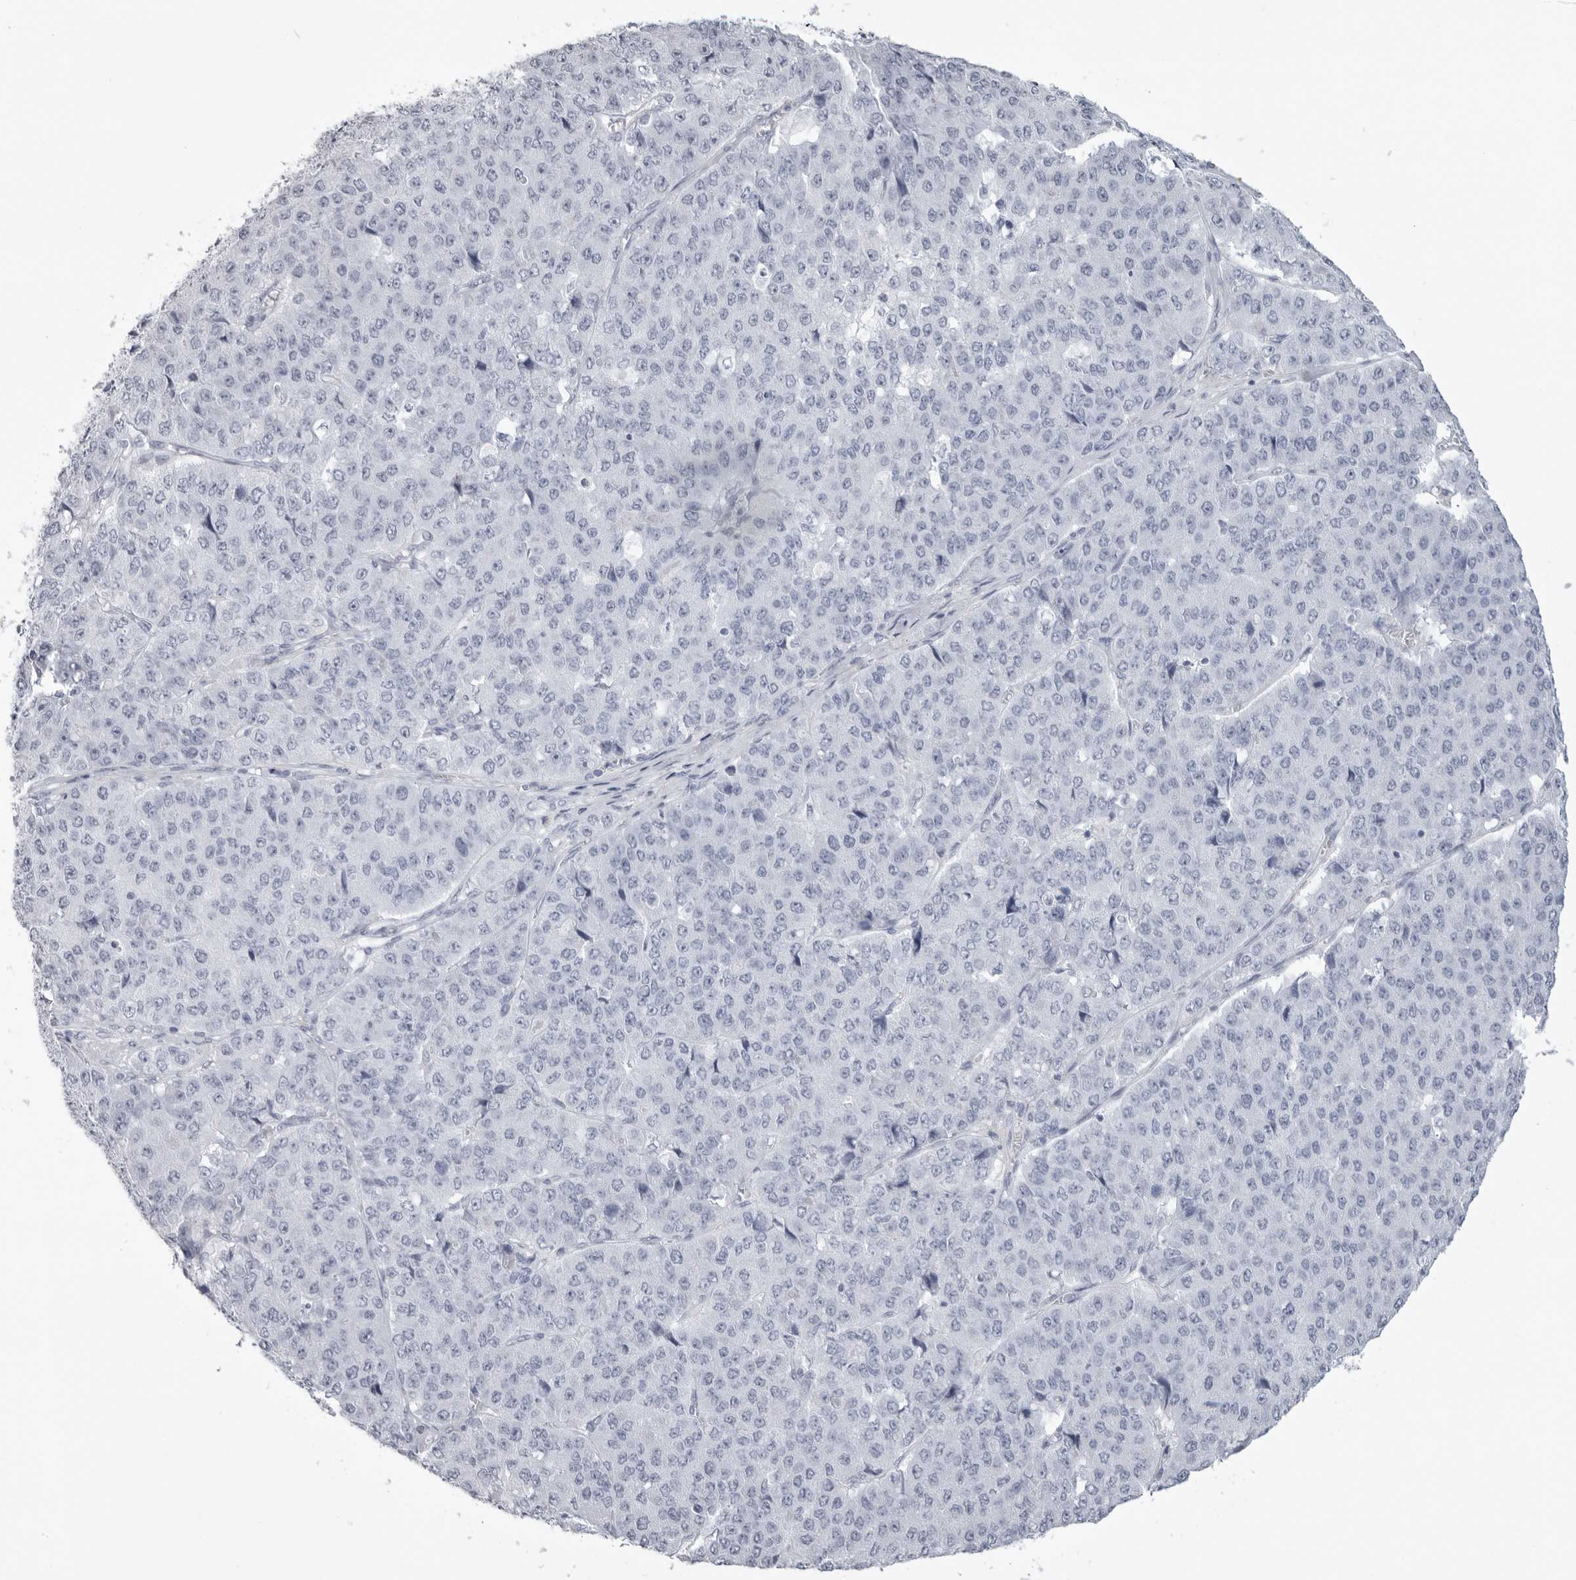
{"staining": {"intensity": "negative", "quantity": "none", "location": "none"}, "tissue": "pancreatic cancer", "cell_type": "Tumor cells", "image_type": "cancer", "snomed": [{"axis": "morphology", "description": "Adenocarcinoma, NOS"}, {"axis": "topography", "description": "Pancreas"}], "caption": "Photomicrograph shows no protein positivity in tumor cells of pancreatic cancer (adenocarcinoma) tissue. (Brightfield microscopy of DAB immunohistochemistry (IHC) at high magnification).", "gene": "KLK9", "patient": {"sex": "male", "age": 50}}